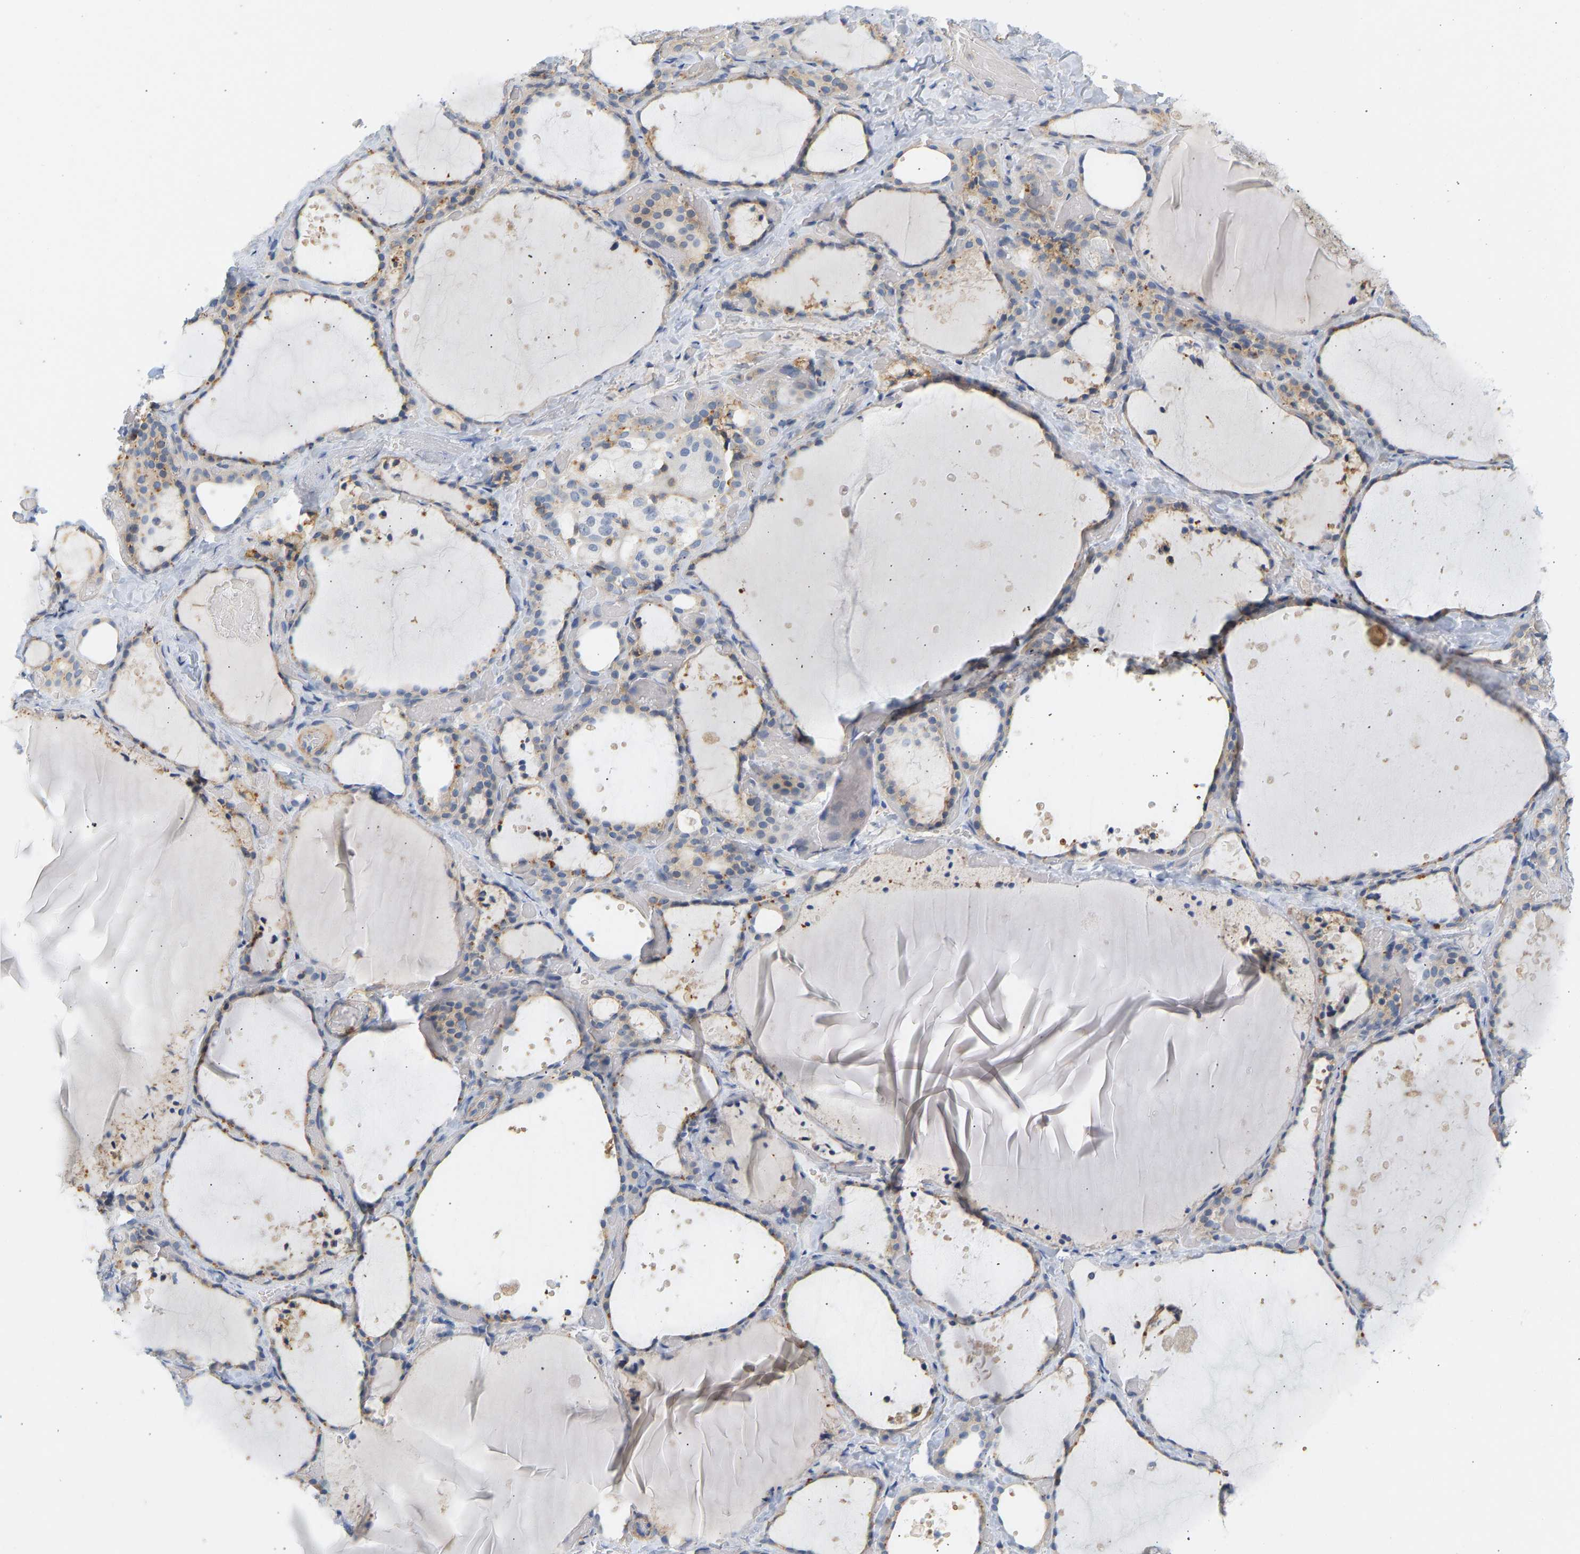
{"staining": {"intensity": "moderate", "quantity": "<25%", "location": "cytoplasmic/membranous"}, "tissue": "thyroid gland", "cell_type": "Glandular cells", "image_type": "normal", "snomed": [{"axis": "morphology", "description": "Normal tissue, NOS"}, {"axis": "topography", "description": "Thyroid gland"}], "caption": "Protein staining by immunohistochemistry (IHC) exhibits moderate cytoplasmic/membranous staining in approximately <25% of glandular cells in benign thyroid gland.", "gene": "BVES", "patient": {"sex": "female", "age": 44}}